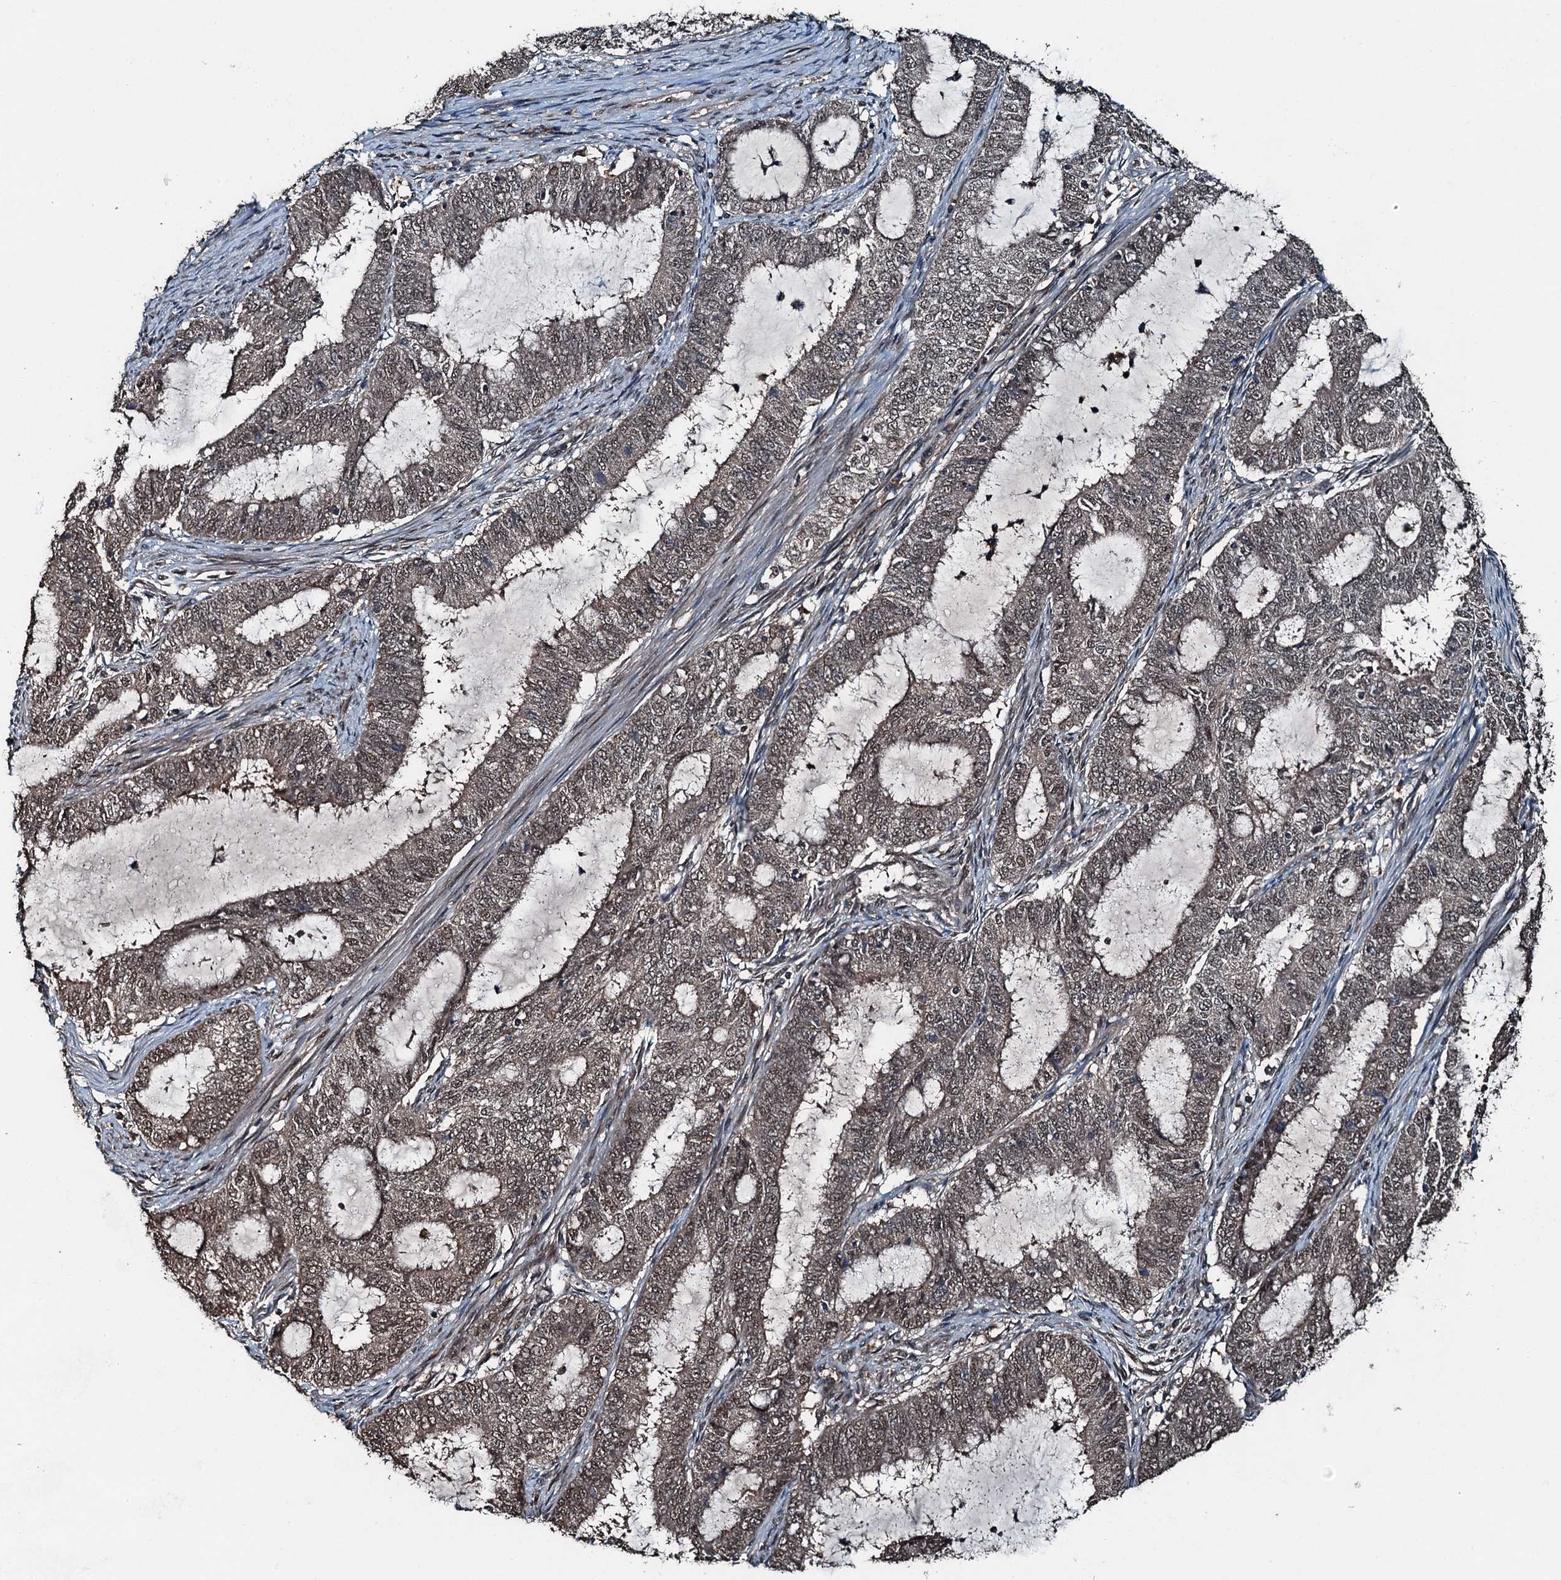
{"staining": {"intensity": "weak", "quantity": "25%-75%", "location": "nuclear"}, "tissue": "endometrial cancer", "cell_type": "Tumor cells", "image_type": "cancer", "snomed": [{"axis": "morphology", "description": "Adenocarcinoma, NOS"}, {"axis": "topography", "description": "Endometrium"}], "caption": "The image displays staining of endometrial cancer, revealing weak nuclear protein positivity (brown color) within tumor cells. The staining was performed using DAB (3,3'-diaminobenzidine), with brown indicating positive protein expression. Nuclei are stained blue with hematoxylin.", "gene": "UBXN6", "patient": {"sex": "female", "age": 51}}